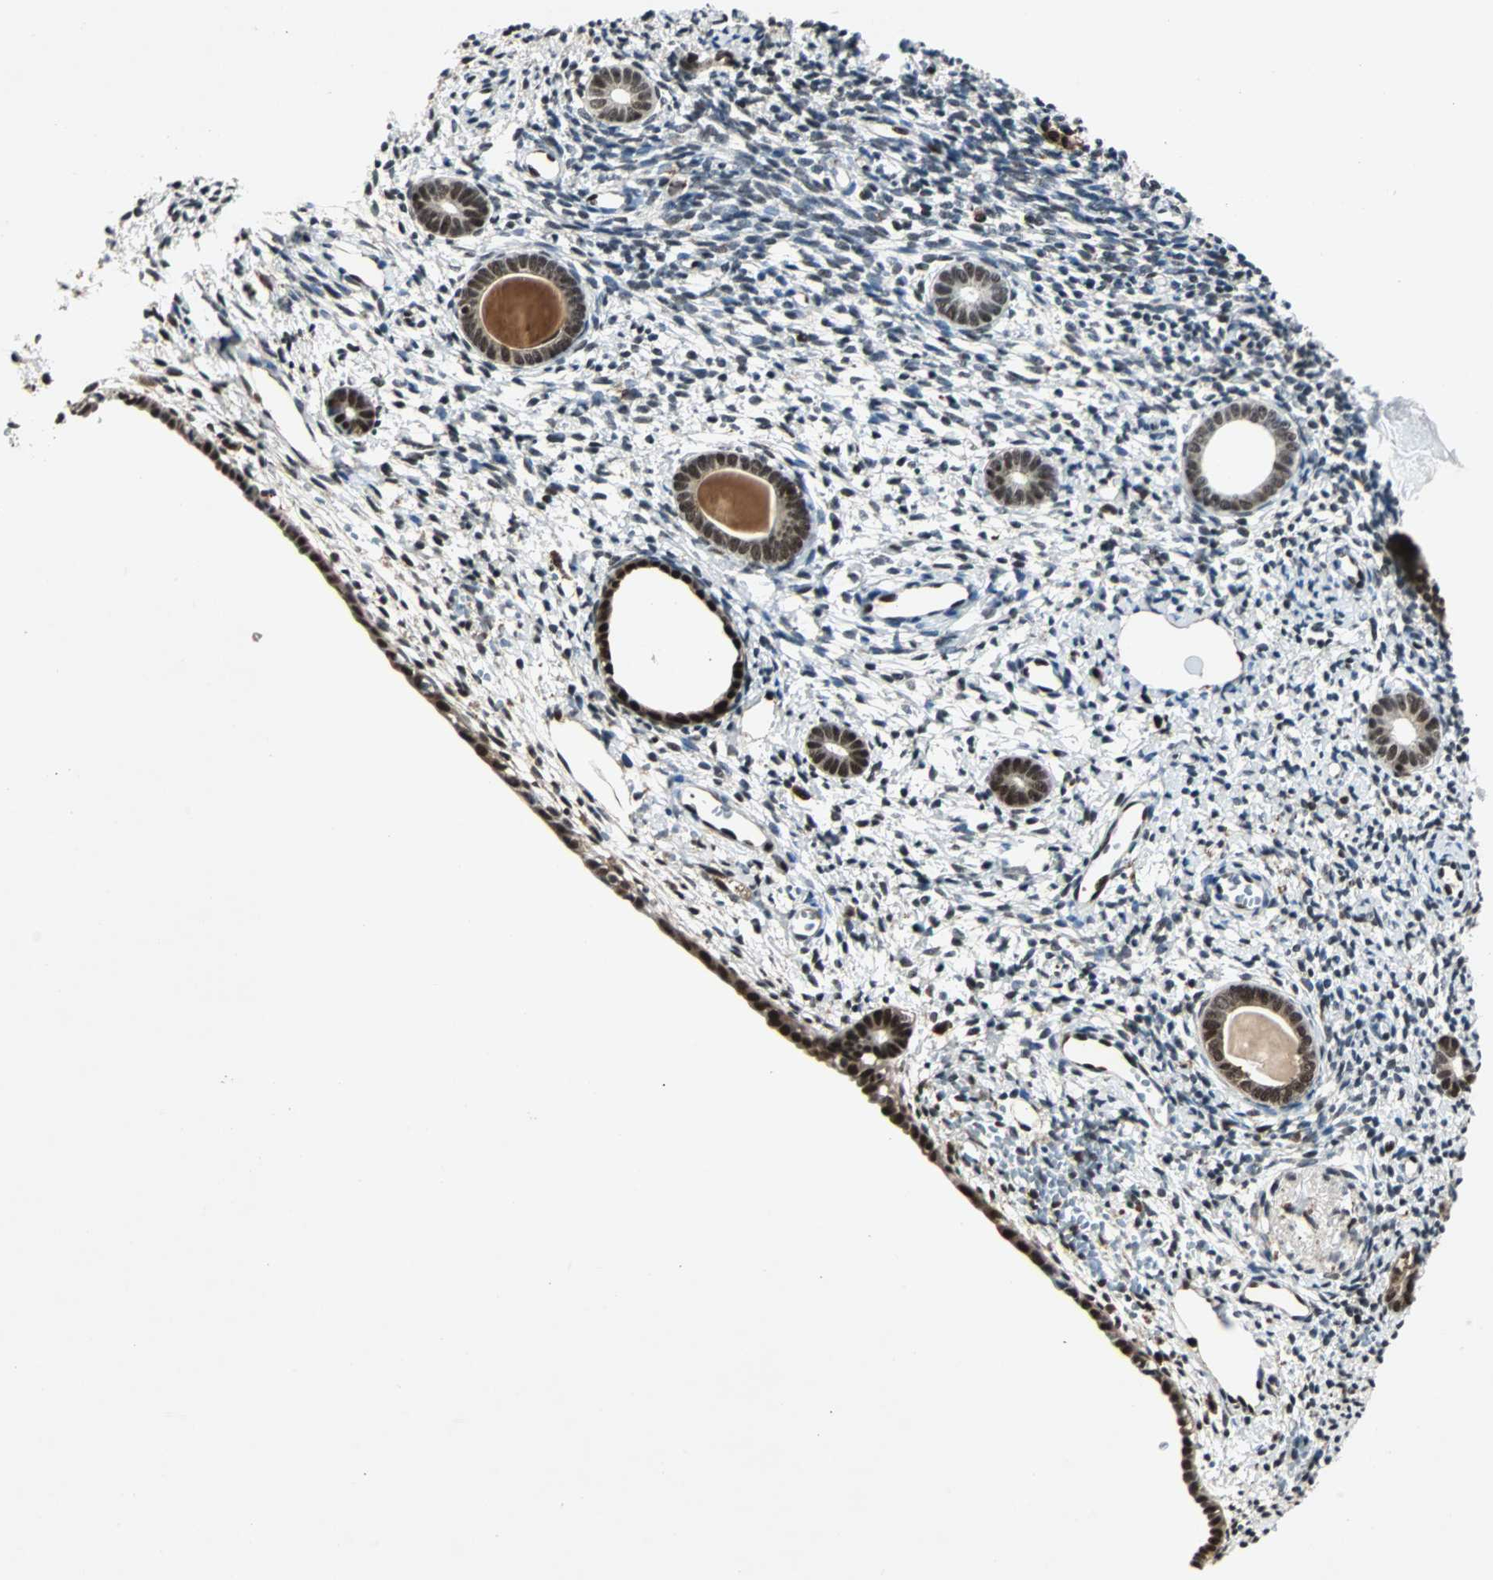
{"staining": {"intensity": "strong", "quantity": "25%-75%", "location": "nuclear"}, "tissue": "endometrium", "cell_type": "Cells in endometrial stroma", "image_type": "normal", "snomed": [{"axis": "morphology", "description": "Normal tissue, NOS"}, {"axis": "topography", "description": "Endometrium"}], "caption": "Immunohistochemical staining of normal human endometrium reveals strong nuclear protein staining in about 25%-75% of cells in endometrial stroma.", "gene": "ACLY", "patient": {"sex": "female", "age": 71}}